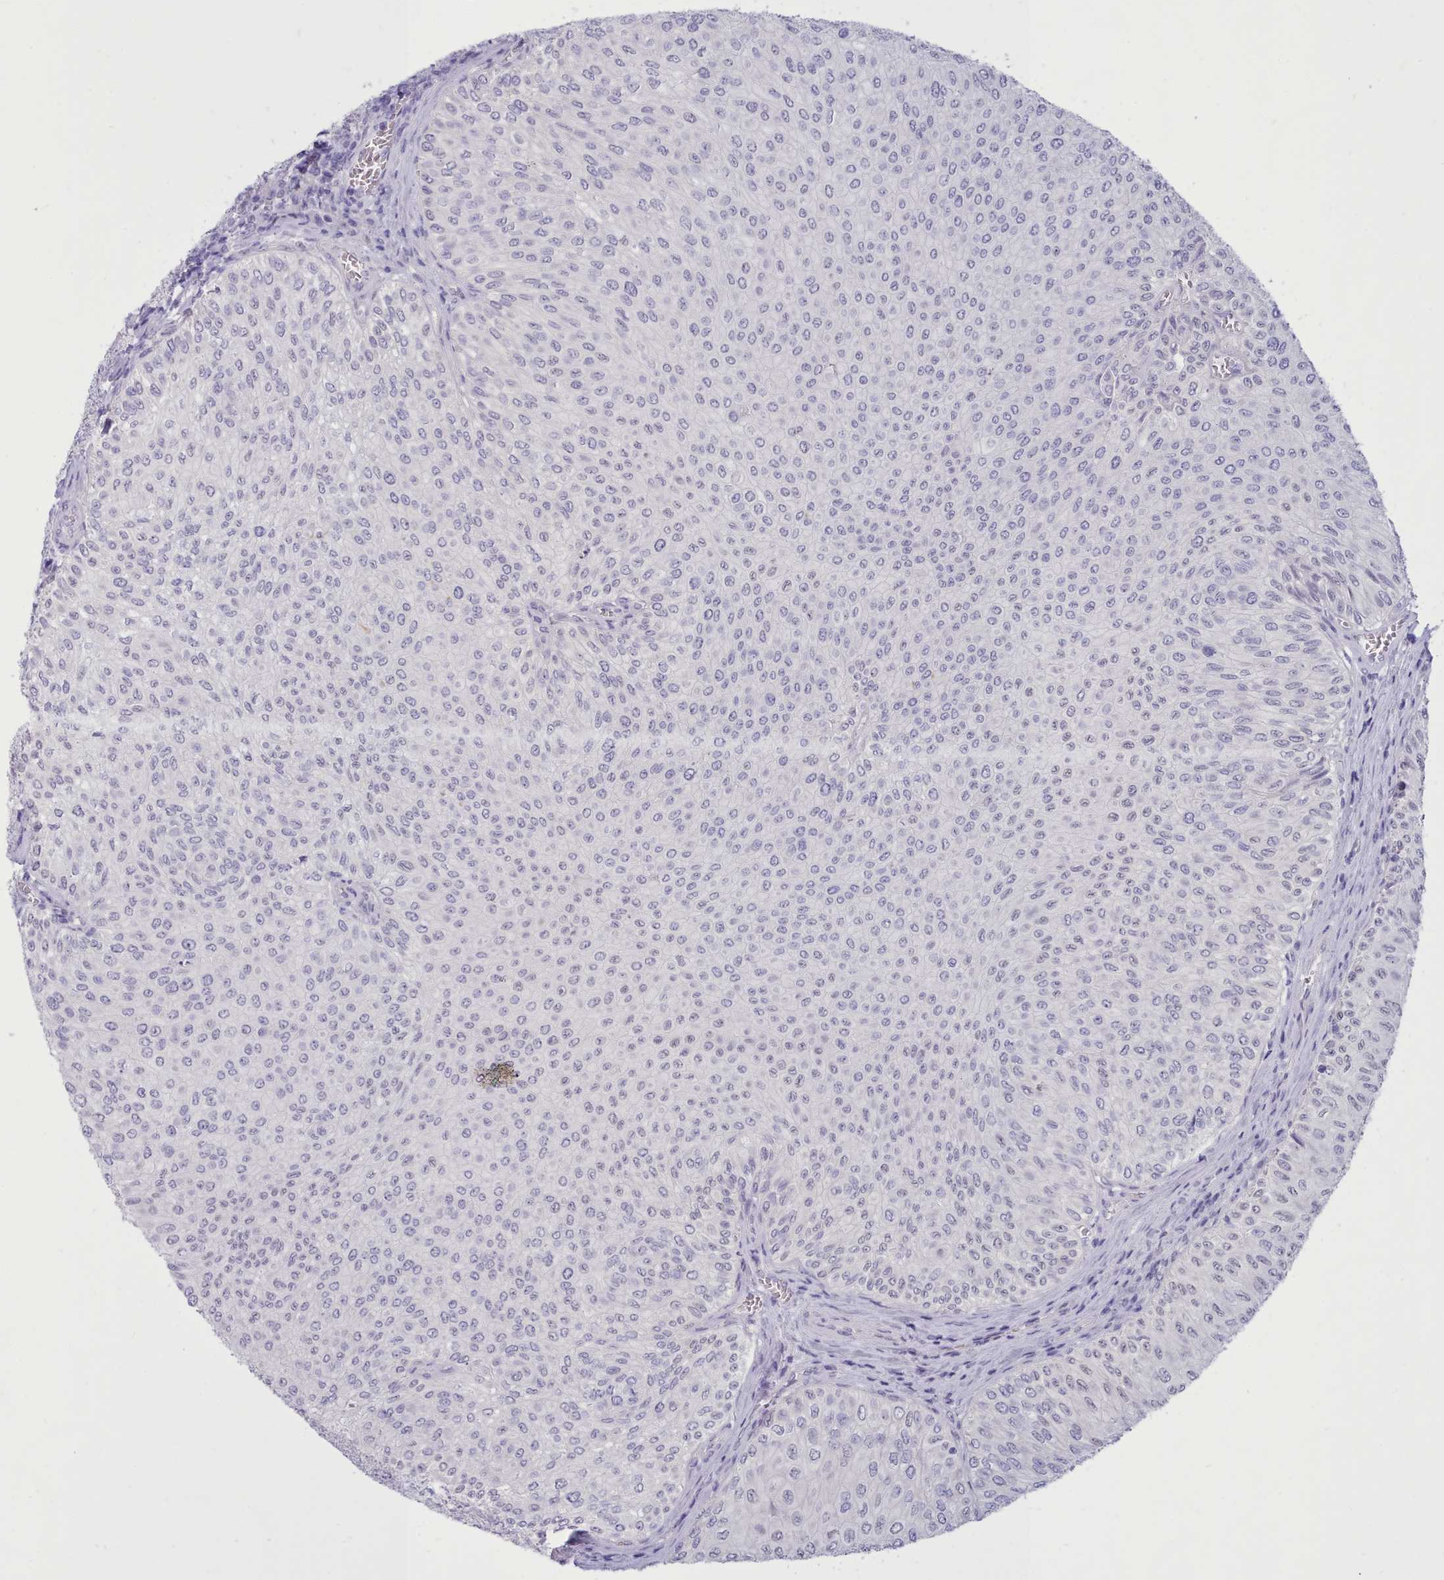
{"staining": {"intensity": "negative", "quantity": "none", "location": "none"}, "tissue": "urothelial cancer", "cell_type": "Tumor cells", "image_type": "cancer", "snomed": [{"axis": "morphology", "description": "Urothelial carcinoma, NOS"}, {"axis": "topography", "description": "Urinary bladder"}], "caption": "A histopathology image of human transitional cell carcinoma is negative for staining in tumor cells.", "gene": "TMEM253", "patient": {"sex": "male", "age": 59}}